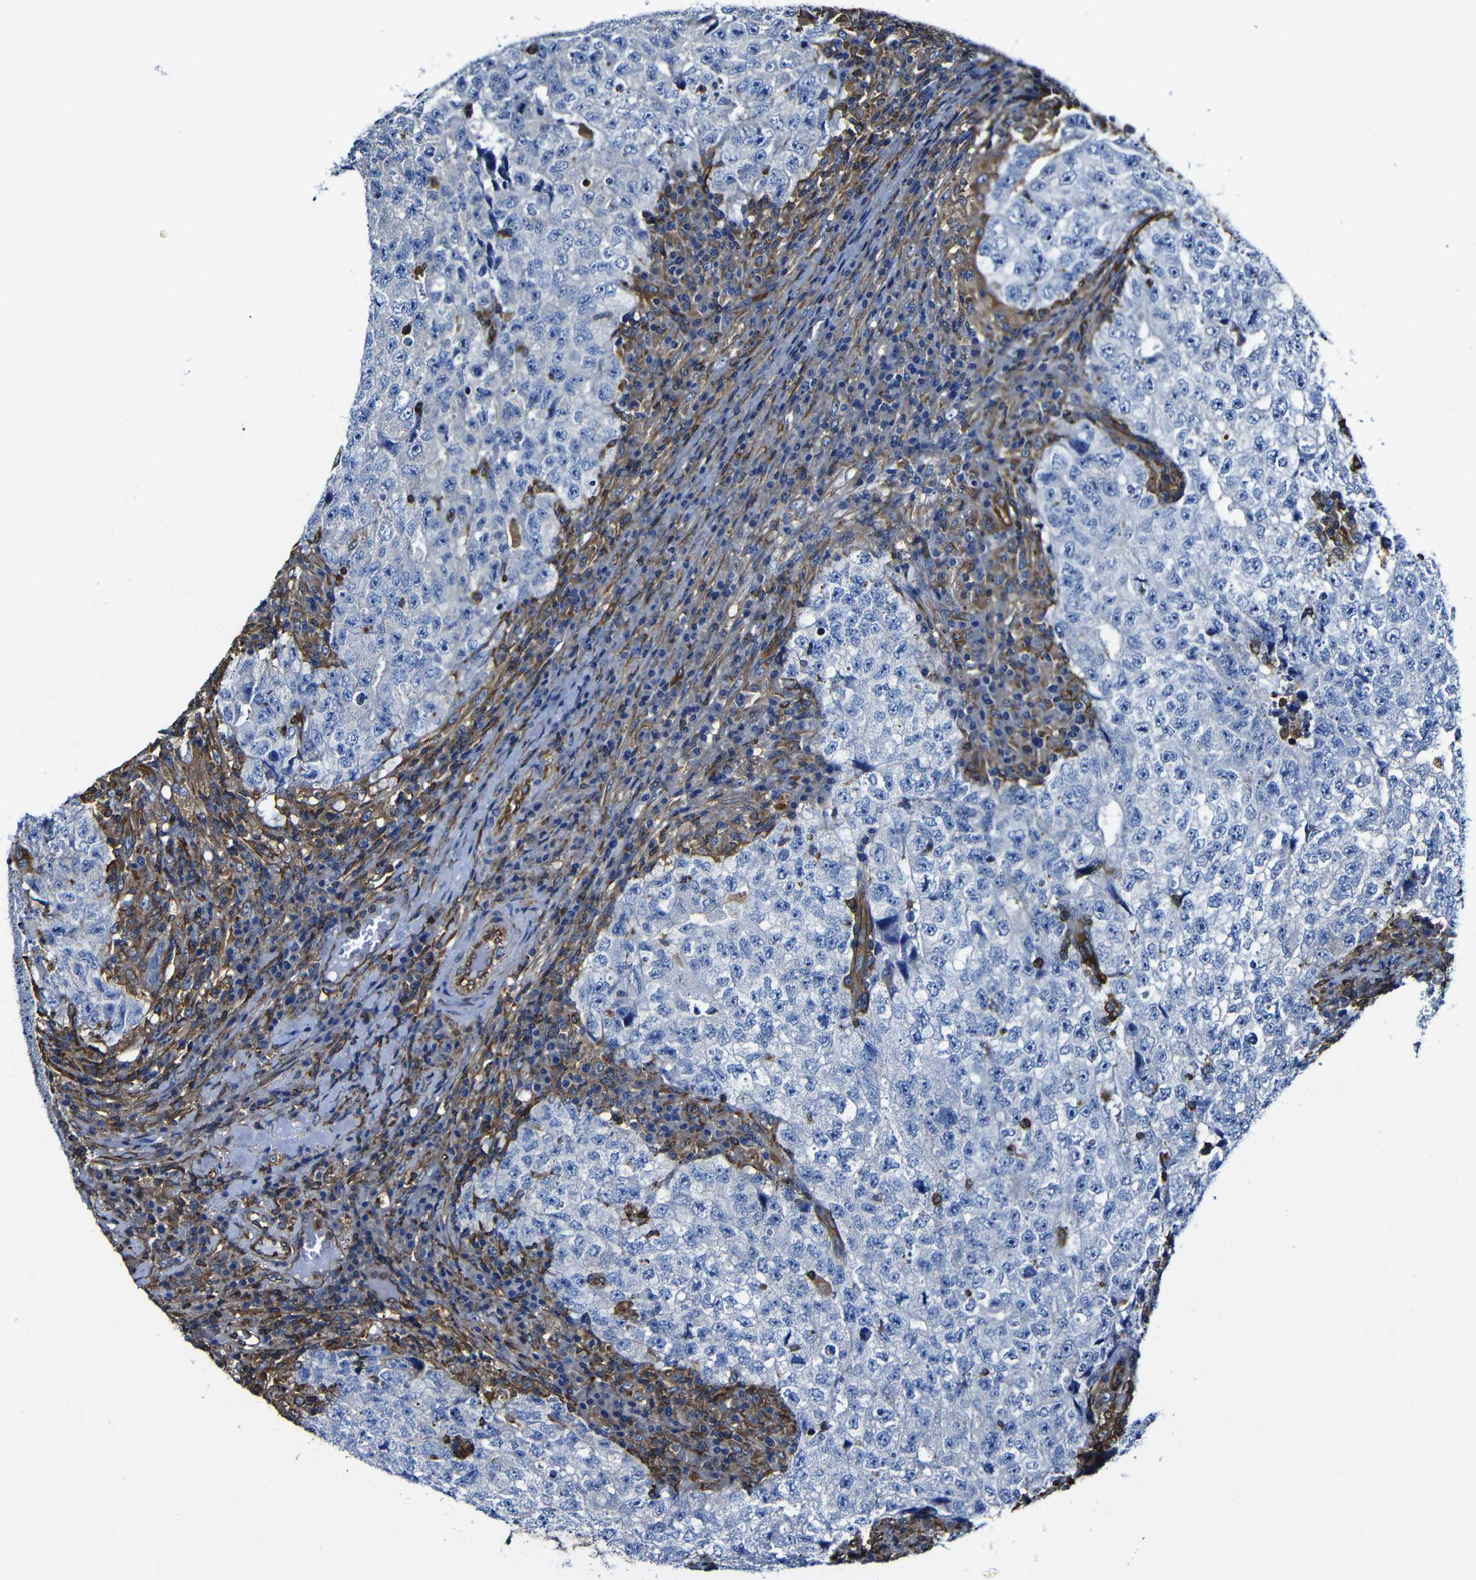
{"staining": {"intensity": "negative", "quantity": "none", "location": "none"}, "tissue": "testis cancer", "cell_type": "Tumor cells", "image_type": "cancer", "snomed": [{"axis": "morphology", "description": "Necrosis, NOS"}, {"axis": "morphology", "description": "Carcinoma, Embryonal, NOS"}, {"axis": "topography", "description": "Testis"}], "caption": "IHC image of human embryonal carcinoma (testis) stained for a protein (brown), which shows no staining in tumor cells. Brightfield microscopy of immunohistochemistry (IHC) stained with DAB (3,3'-diaminobenzidine) (brown) and hematoxylin (blue), captured at high magnification.", "gene": "MSN", "patient": {"sex": "male", "age": 19}}